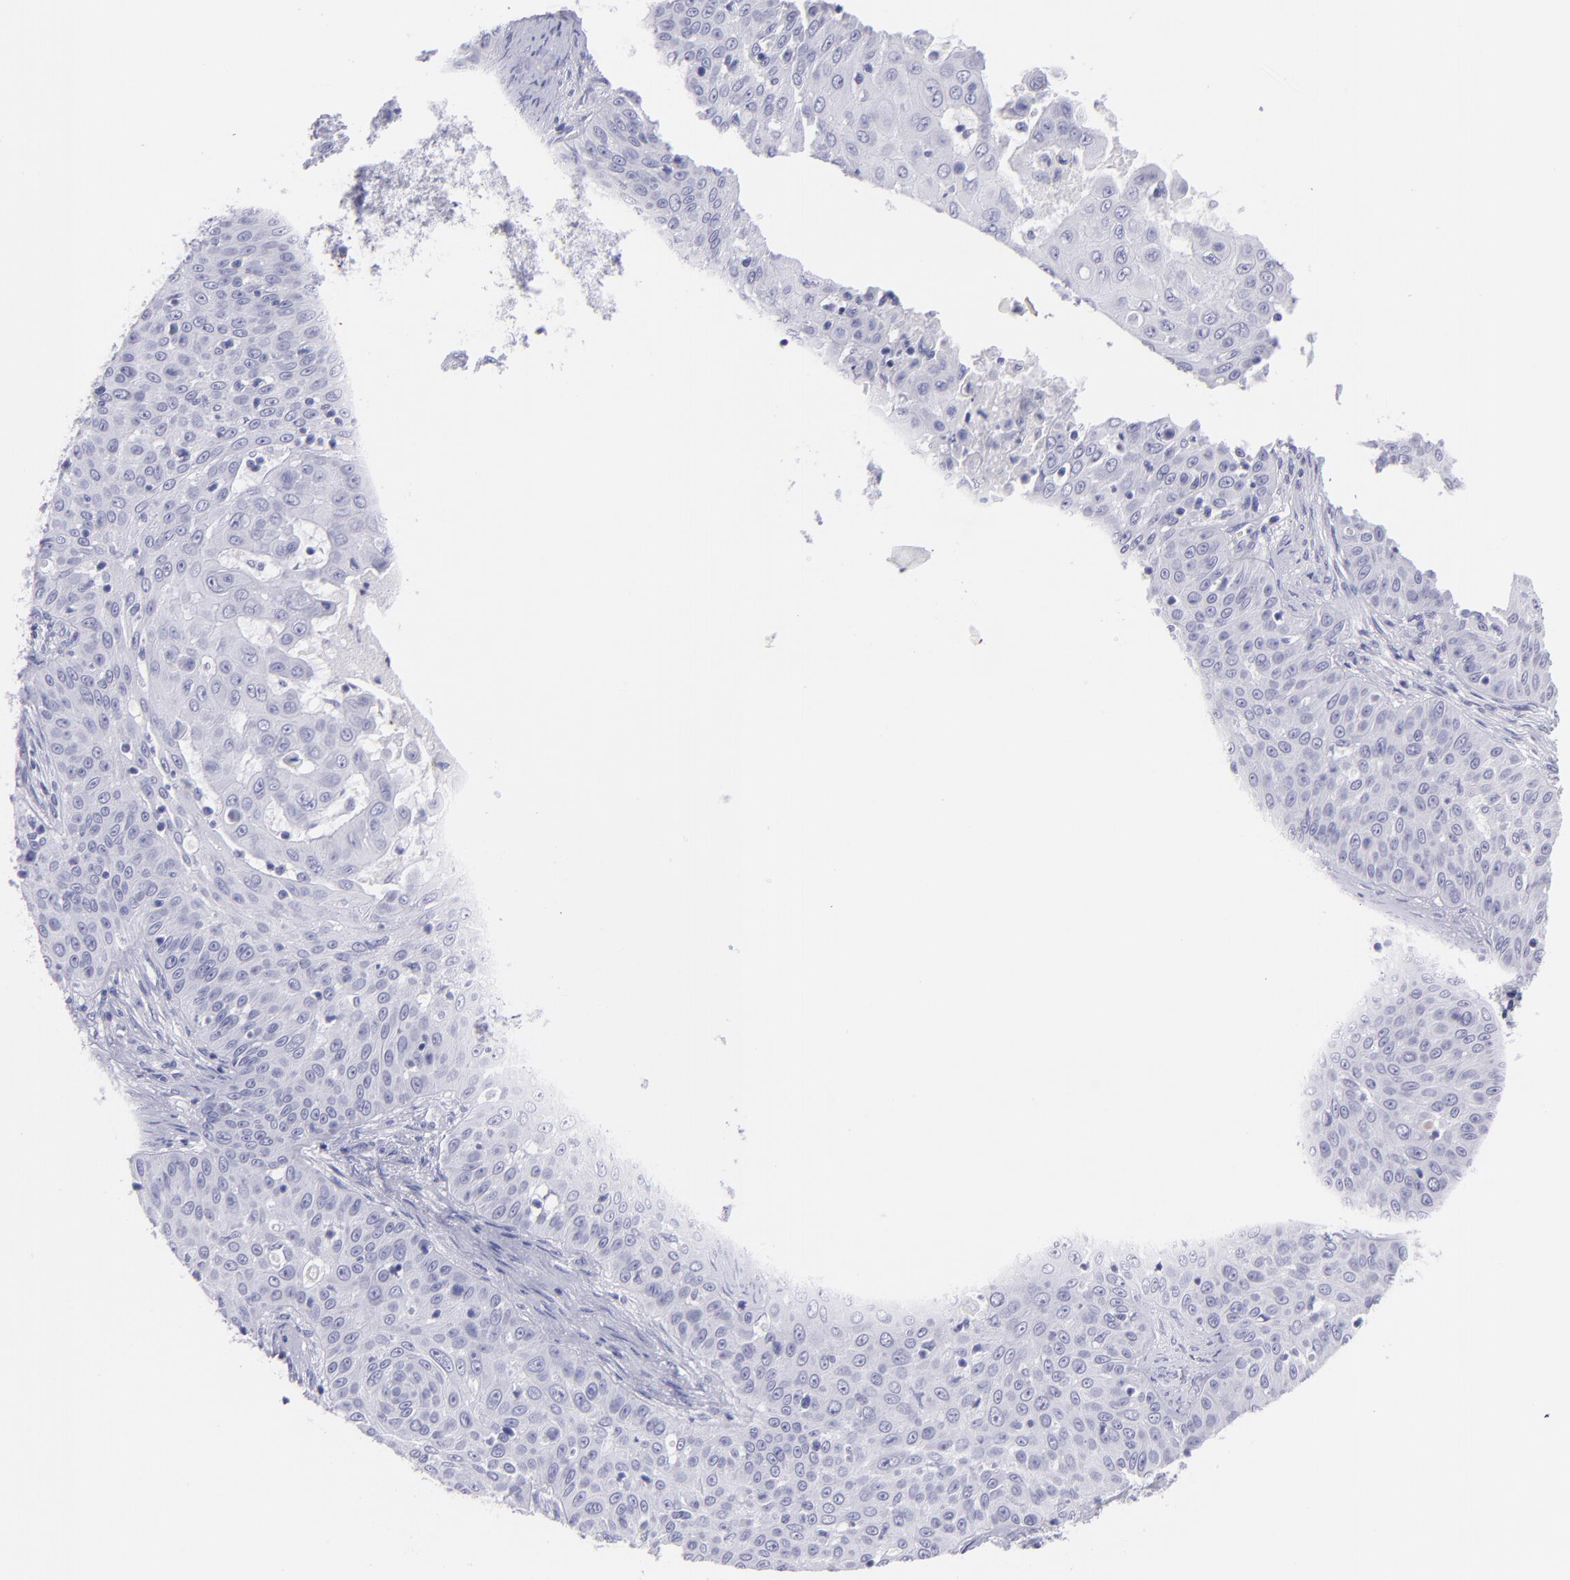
{"staining": {"intensity": "negative", "quantity": "none", "location": "none"}, "tissue": "skin cancer", "cell_type": "Tumor cells", "image_type": "cancer", "snomed": [{"axis": "morphology", "description": "Squamous cell carcinoma, NOS"}, {"axis": "topography", "description": "Skin"}], "caption": "Tumor cells are negative for protein expression in human skin cancer. (DAB IHC, high magnification).", "gene": "CNP", "patient": {"sex": "male", "age": 82}}